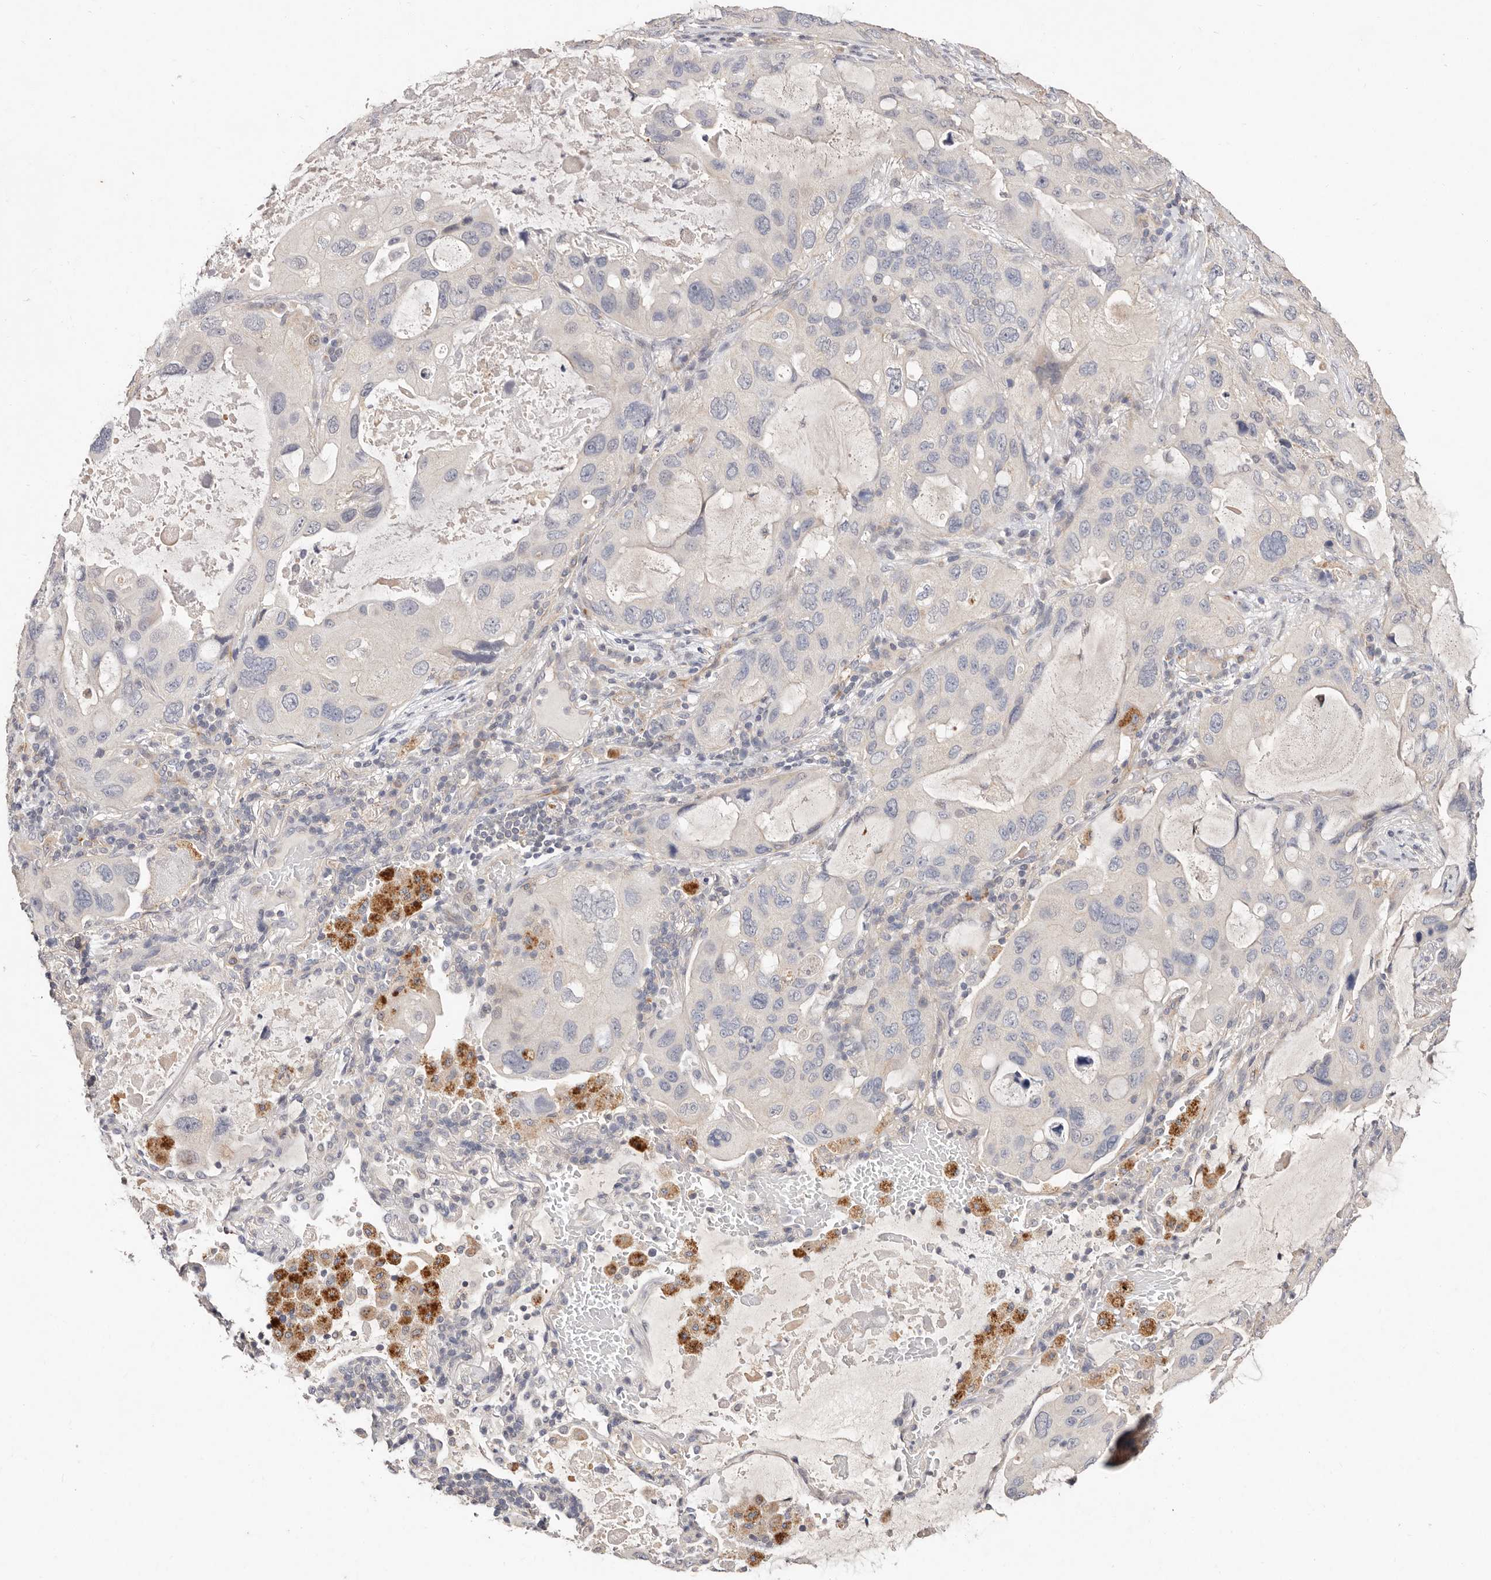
{"staining": {"intensity": "negative", "quantity": "none", "location": "none"}, "tissue": "lung cancer", "cell_type": "Tumor cells", "image_type": "cancer", "snomed": [{"axis": "morphology", "description": "Squamous cell carcinoma, NOS"}, {"axis": "topography", "description": "Lung"}], "caption": "The immunohistochemistry (IHC) image has no significant expression in tumor cells of squamous cell carcinoma (lung) tissue.", "gene": "THBS3", "patient": {"sex": "female", "age": 73}}